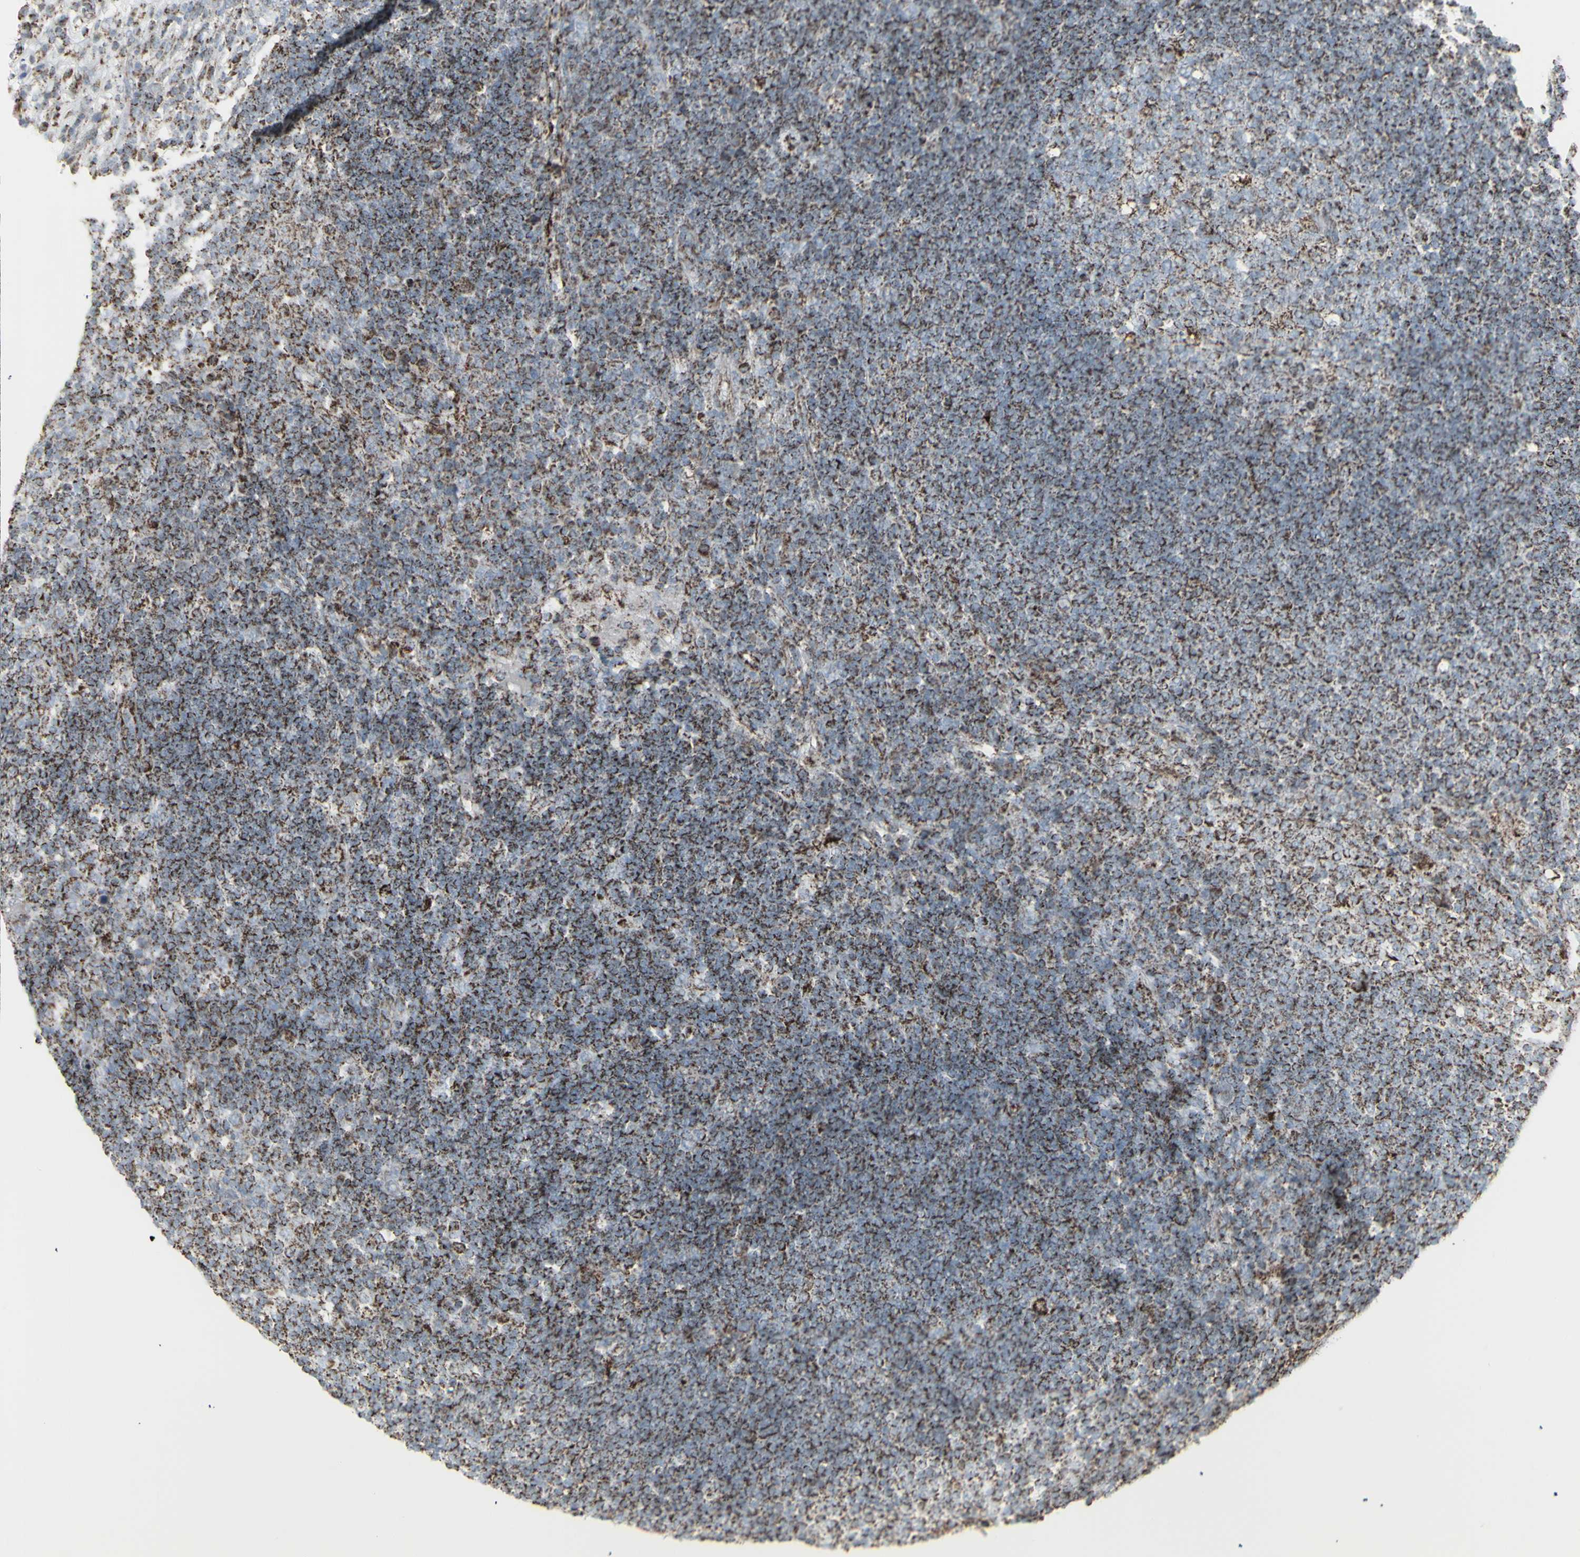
{"staining": {"intensity": "strong", "quantity": "25%-75%", "location": "cytoplasmic/membranous"}, "tissue": "lymph node", "cell_type": "Germinal center cells", "image_type": "normal", "snomed": [{"axis": "morphology", "description": "Normal tissue, NOS"}, {"axis": "topography", "description": "Lymph node"}], "caption": "Protein staining by immunohistochemistry displays strong cytoplasmic/membranous expression in approximately 25%-75% of germinal center cells in normal lymph node. The staining was performed using DAB (3,3'-diaminobenzidine) to visualize the protein expression in brown, while the nuclei were stained in blue with hematoxylin (Magnification: 20x).", "gene": "PLGRKT", "patient": {"sex": "female", "age": 53}}